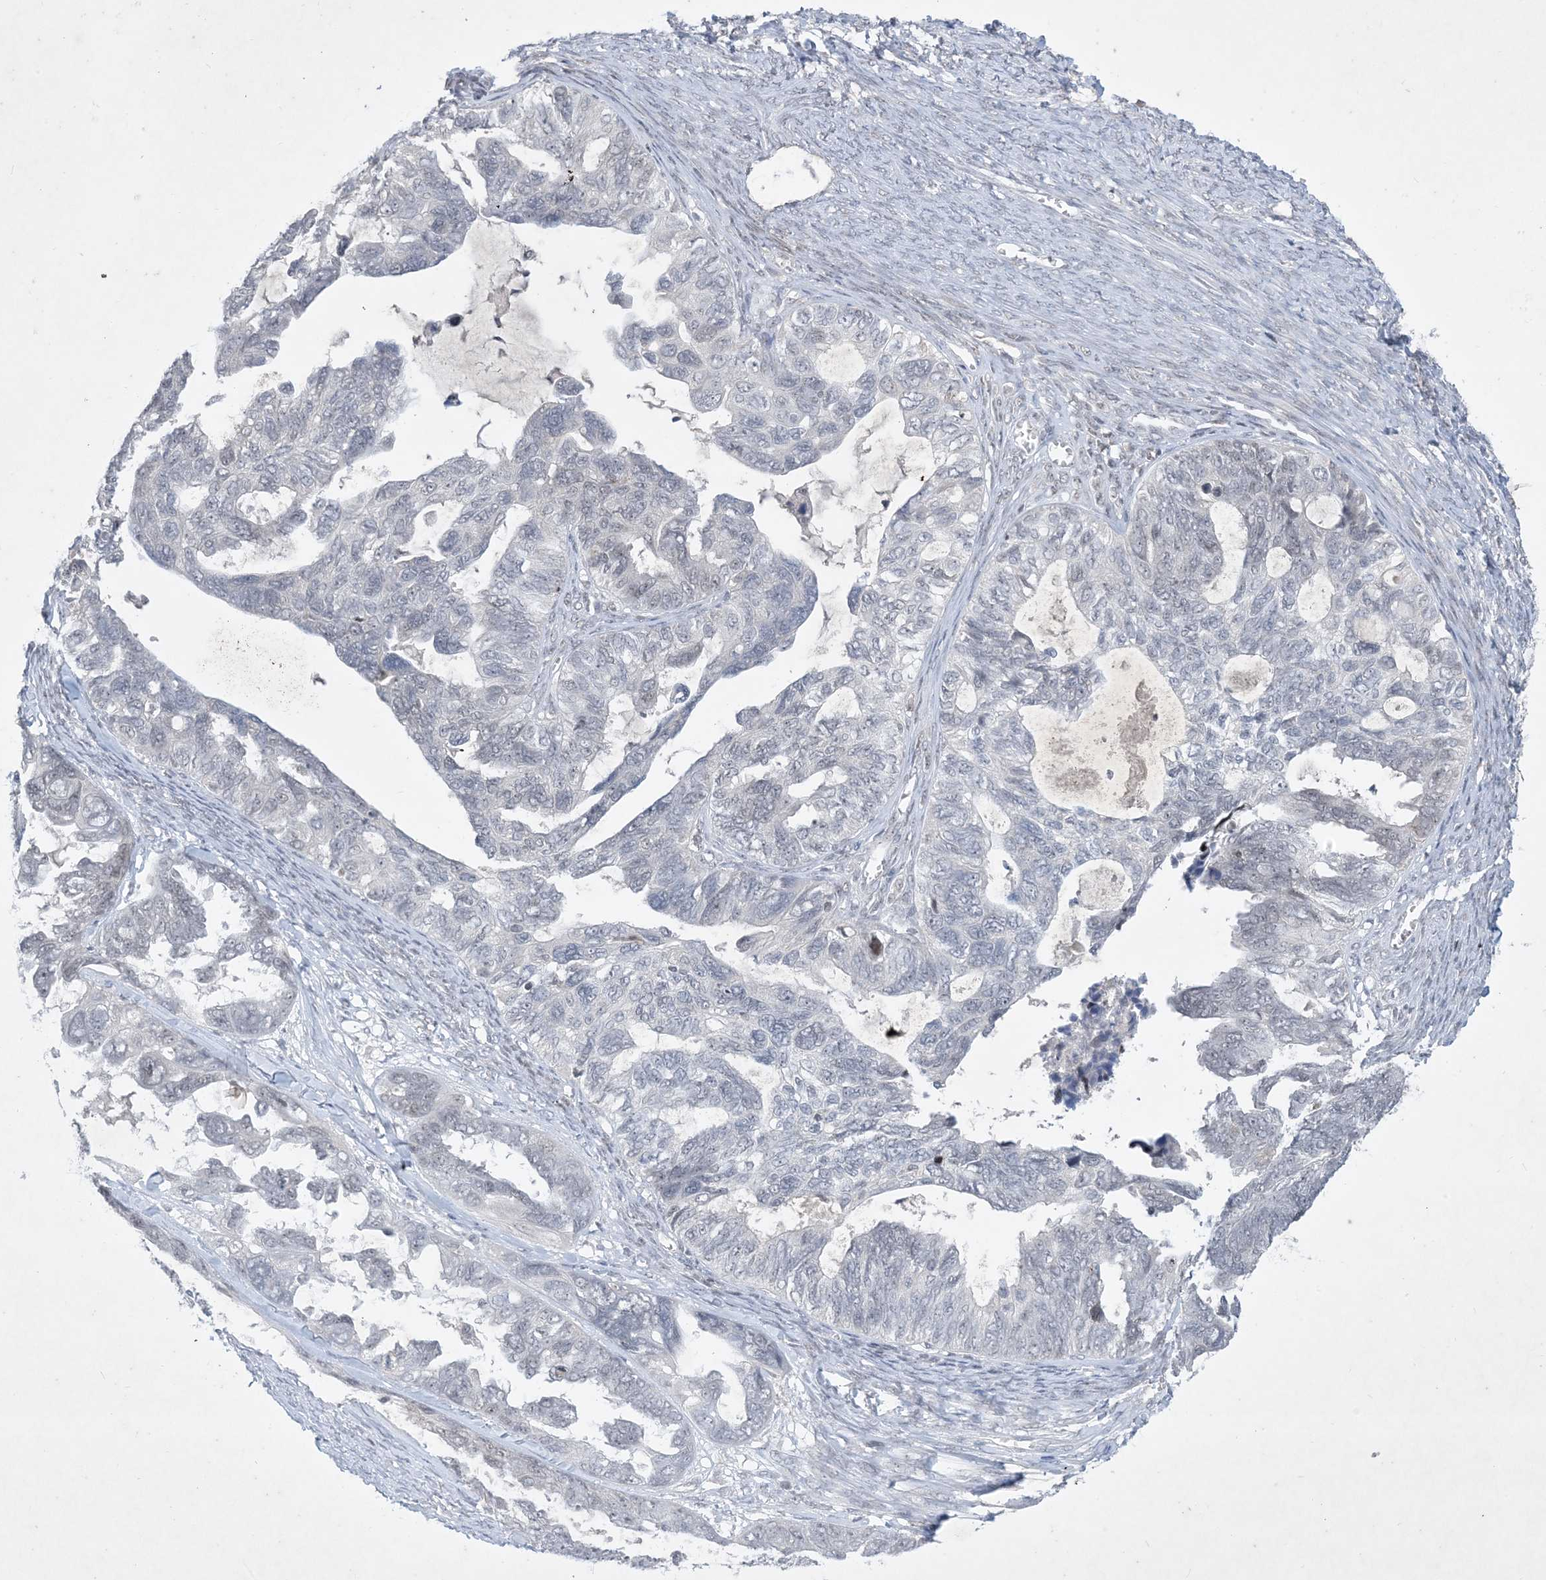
{"staining": {"intensity": "negative", "quantity": "none", "location": "none"}, "tissue": "ovarian cancer", "cell_type": "Tumor cells", "image_type": "cancer", "snomed": [{"axis": "morphology", "description": "Cystadenocarcinoma, serous, NOS"}, {"axis": "topography", "description": "Ovary"}], "caption": "Ovarian cancer (serous cystadenocarcinoma) stained for a protein using immunohistochemistry (IHC) reveals no positivity tumor cells.", "gene": "ZNF674", "patient": {"sex": "female", "age": 79}}